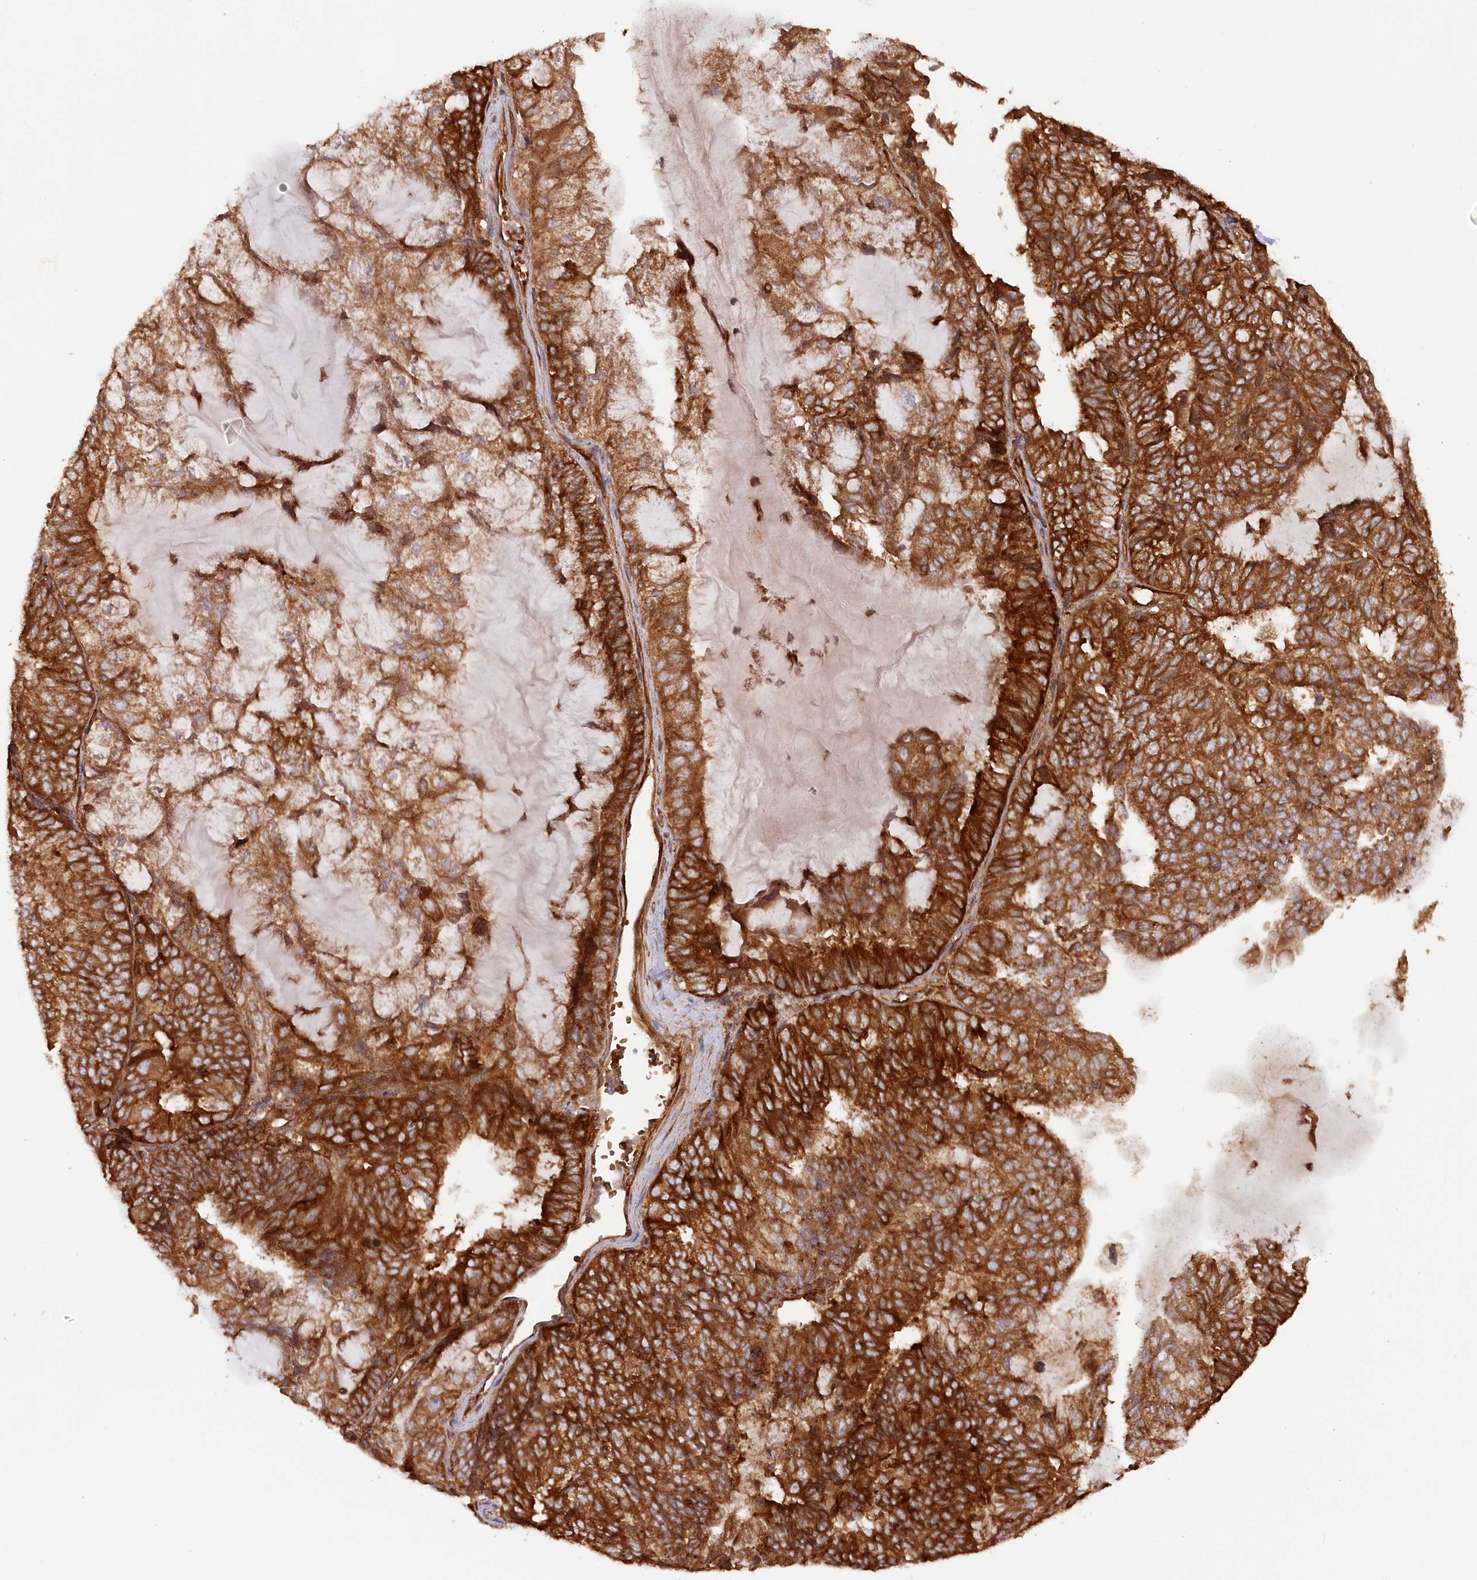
{"staining": {"intensity": "strong", "quantity": ">75%", "location": "cytoplasmic/membranous"}, "tissue": "endometrial cancer", "cell_type": "Tumor cells", "image_type": "cancer", "snomed": [{"axis": "morphology", "description": "Adenocarcinoma, NOS"}, {"axis": "topography", "description": "Endometrium"}], "caption": "Immunohistochemical staining of human adenocarcinoma (endometrial) shows high levels of strong cytoplasmic/membranous protein expression in about >75% of tumor cells.", "gene": "PAIP2", "patient": {"sex": "female", "age": 81}}